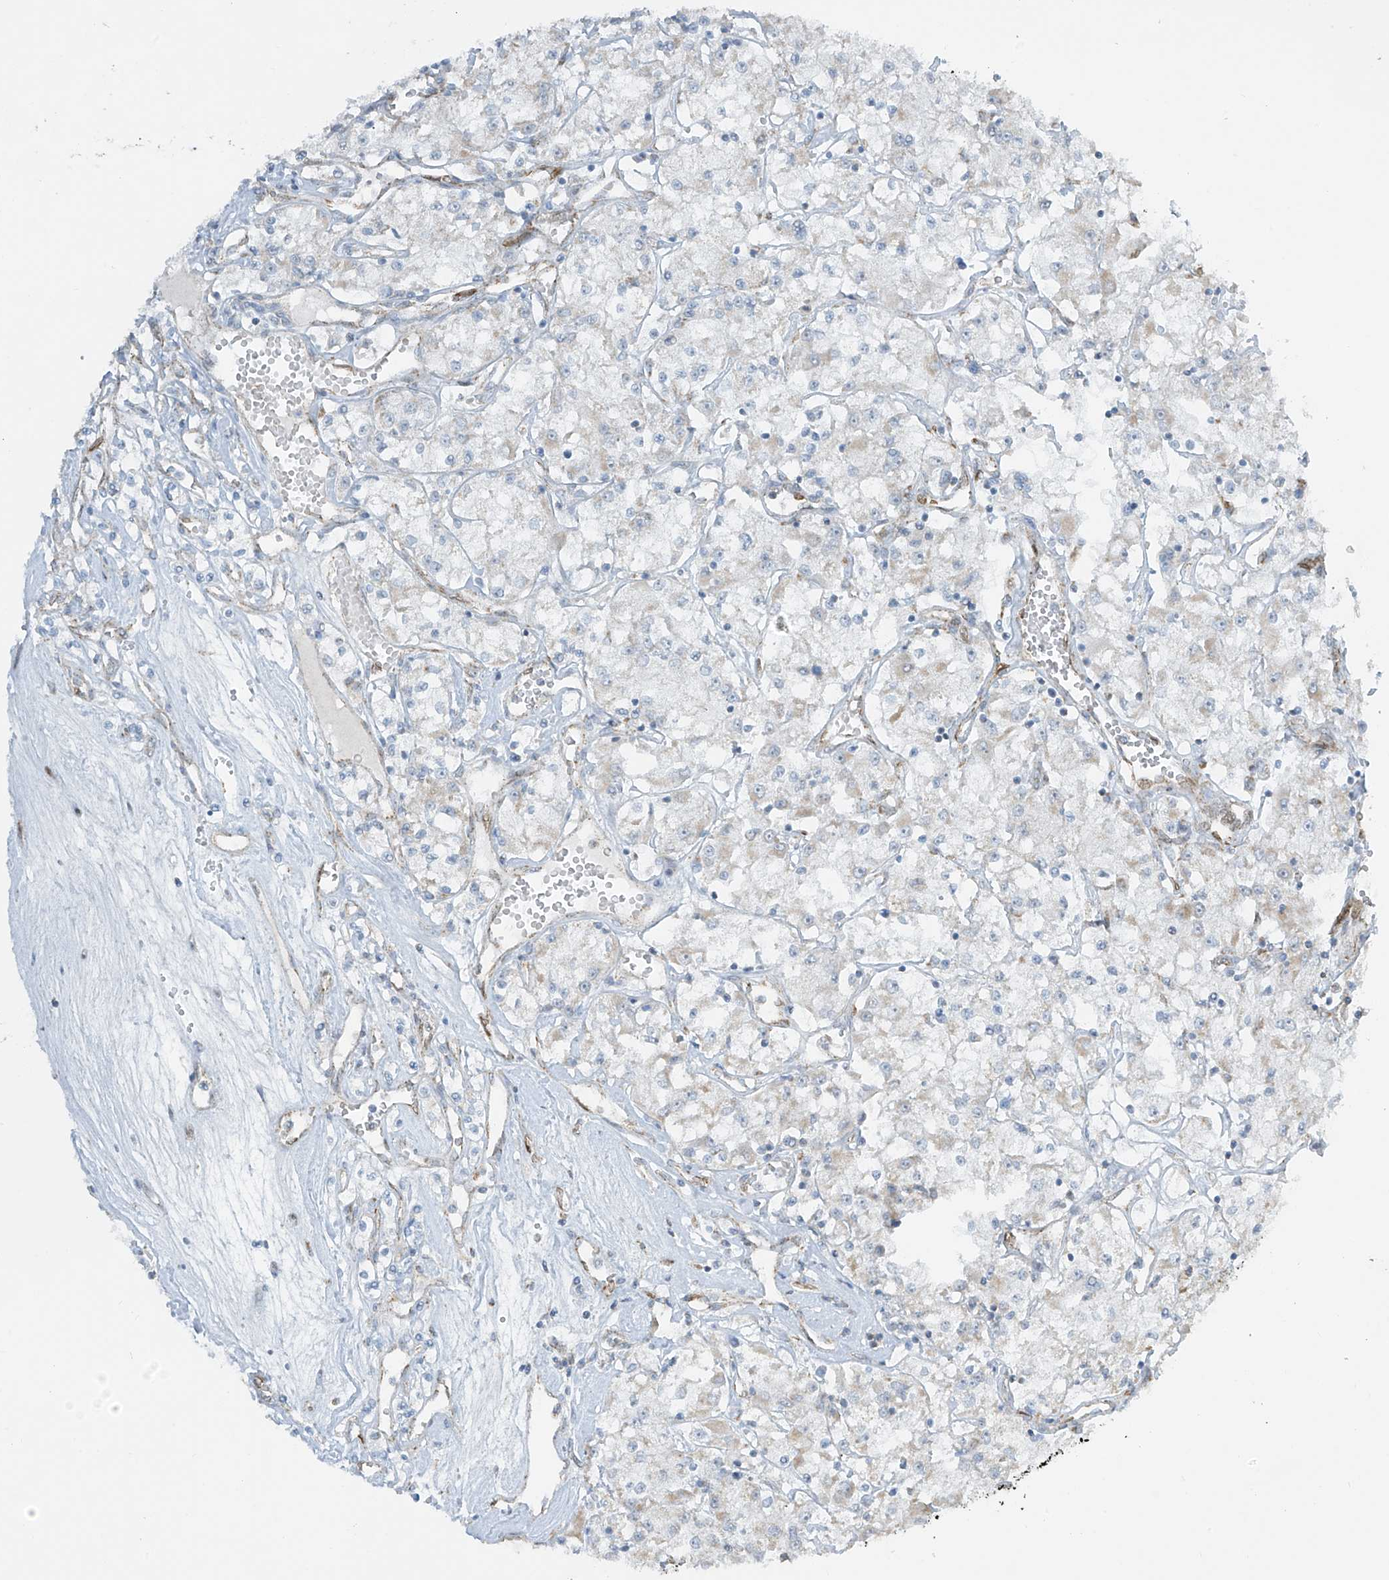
{"staining": {"intensity": "negative", "quantity": "none", "location": "none"}, "tissue": "renal cancer", "cell_type": "Tumor cells", "image_type": "cancer", "snomed": [{"axis": "morphology", "description": "Adenocarcinoma, NOS"}, {"axis": "topography", "description": "Kidney"}], "caption": "Immunohistochemistry histopathology image of neoplastic tissue: human renal cancer stained with DAB reveals no significant protein staining in tumor cells. (Brightfield microscopy of DAB immunohistochemistry at high magnification).", "gene": "SMDT1", "patient": {"sex": "female", "age": 59}}